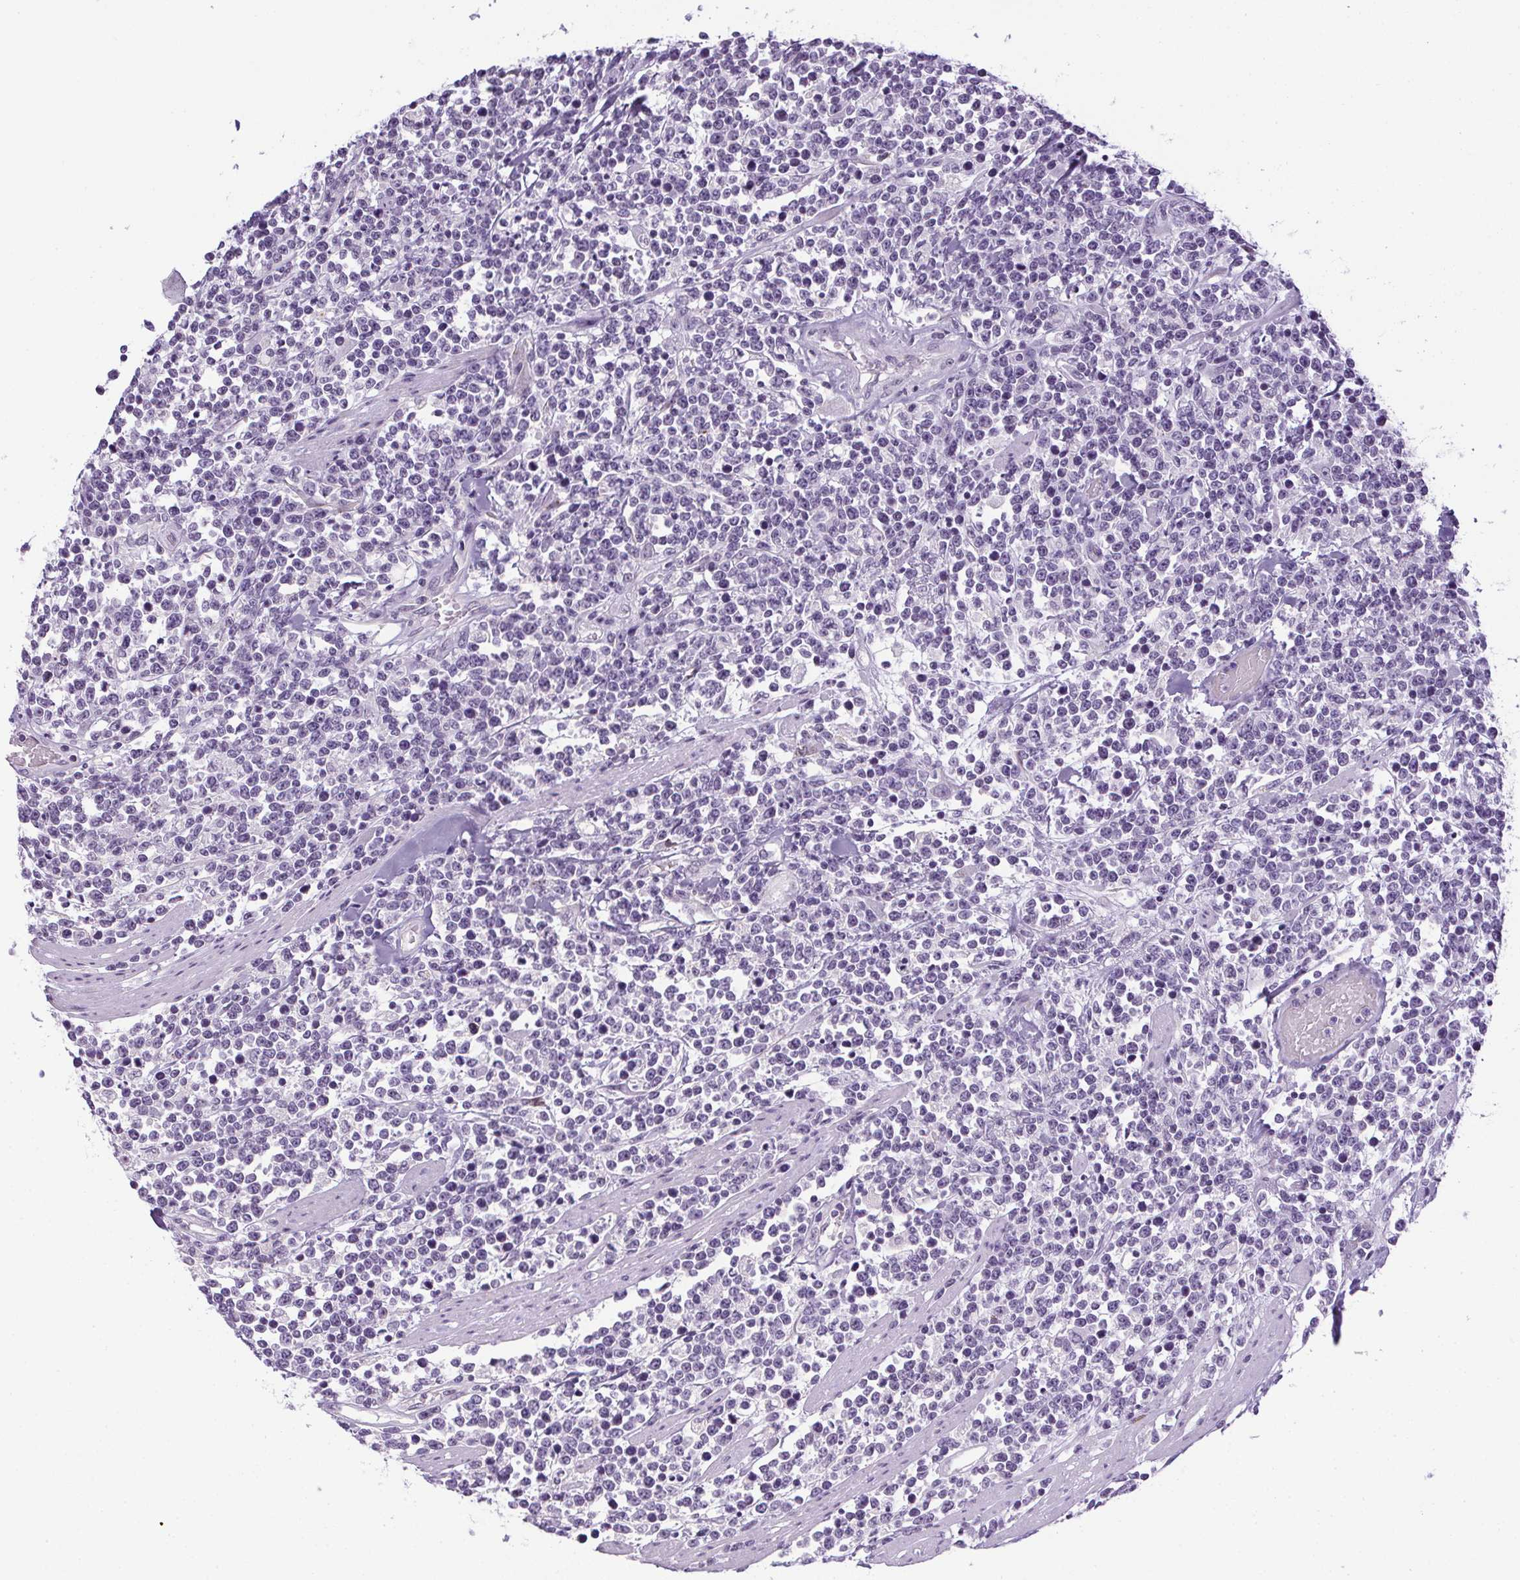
{"staining": {"intensity": "negative", "quantity": "none", "location": "none"}, "tissue": "lymphoma", "cell_type": "Tumor cells", "image_type": "cancer", "snomed": [{"axis": "morphology", "description": "Malignant lymphoma, non-Hodgkin's type, High grade"}, {"axis": "topography", "description": "Colon"}], "caption": "High power microscopy photomicrograph of an immunohistochemistry histopathology image of lymphoma, revealing no significant staining in tumor cells. Brightfield microscopy of immunohistochemistry stained with DAB (3,3'-diaminobenzidine) (brown) and hematoxylin (blue), captured at high magnification.", "gene": "PRL", "patient": {"sex": "male", "age": 82}}